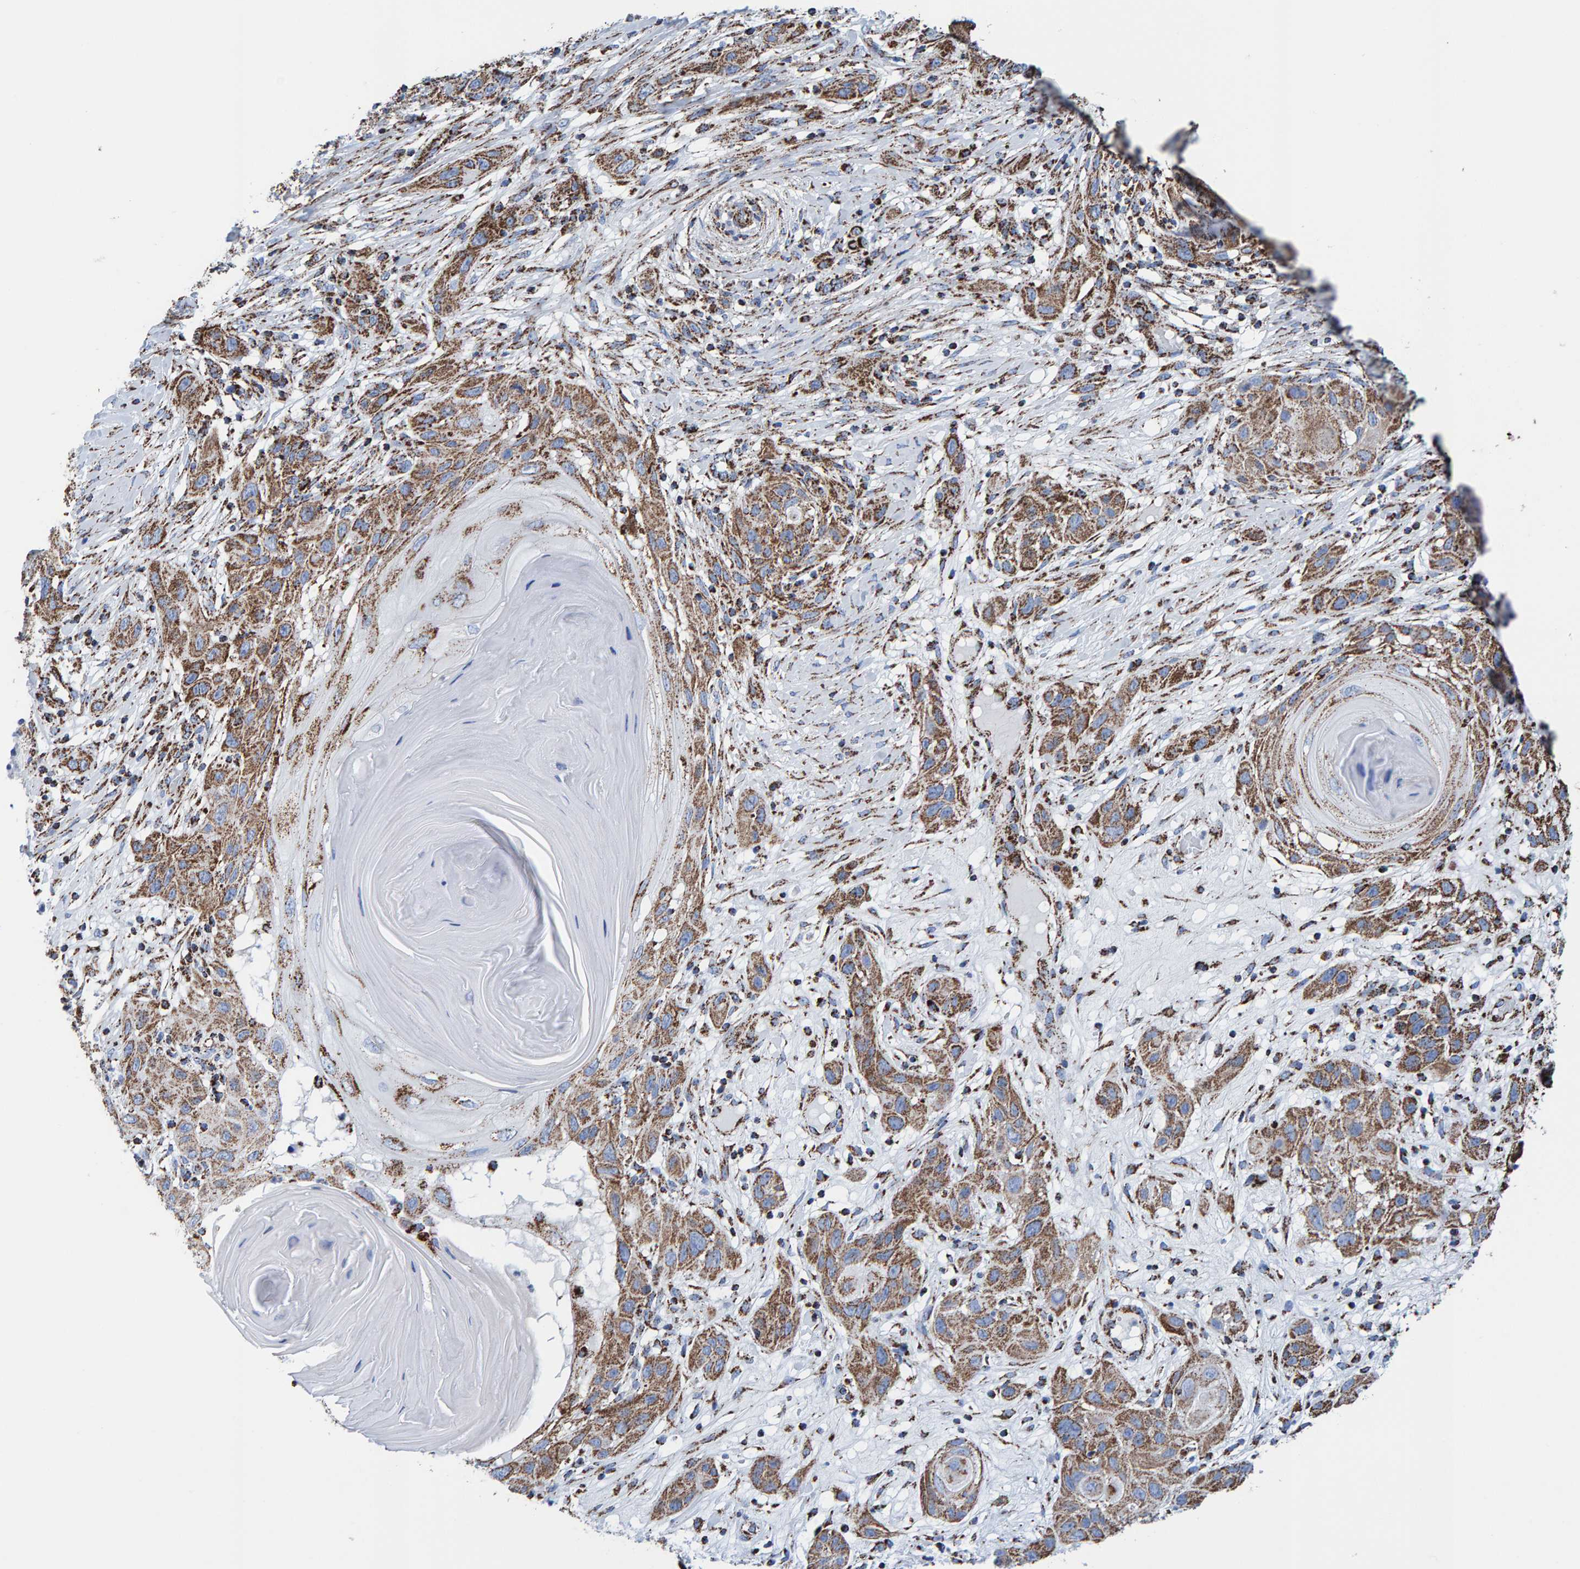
{"staining": {"intensity": "moderate", "quantity": ">75%", "location": "cytoplasmic/membranous"}, "tissue": "skin cancer", "cell_type": "Tumor cells", "image_type": "cancer", "snomed": [{"axis": "morphology", "description": "Squamous cell carcinoma, NOS"}, {"axis": "topography", "description": "Skin"}], "caption": "Immunohistochemistry image of neoplastic tissue: human skin cancer (squamous cell carcinoma) stained using immunohistochemistry exhibits medium levels of moderate protein expression localized specifically in the cytoplasmic/membranous of tumor cells, appearing as a cytoplasmic/membranous brown color.", "gene": "ENSG00000262660", "patient": {"sex": "female", "age": 96}}